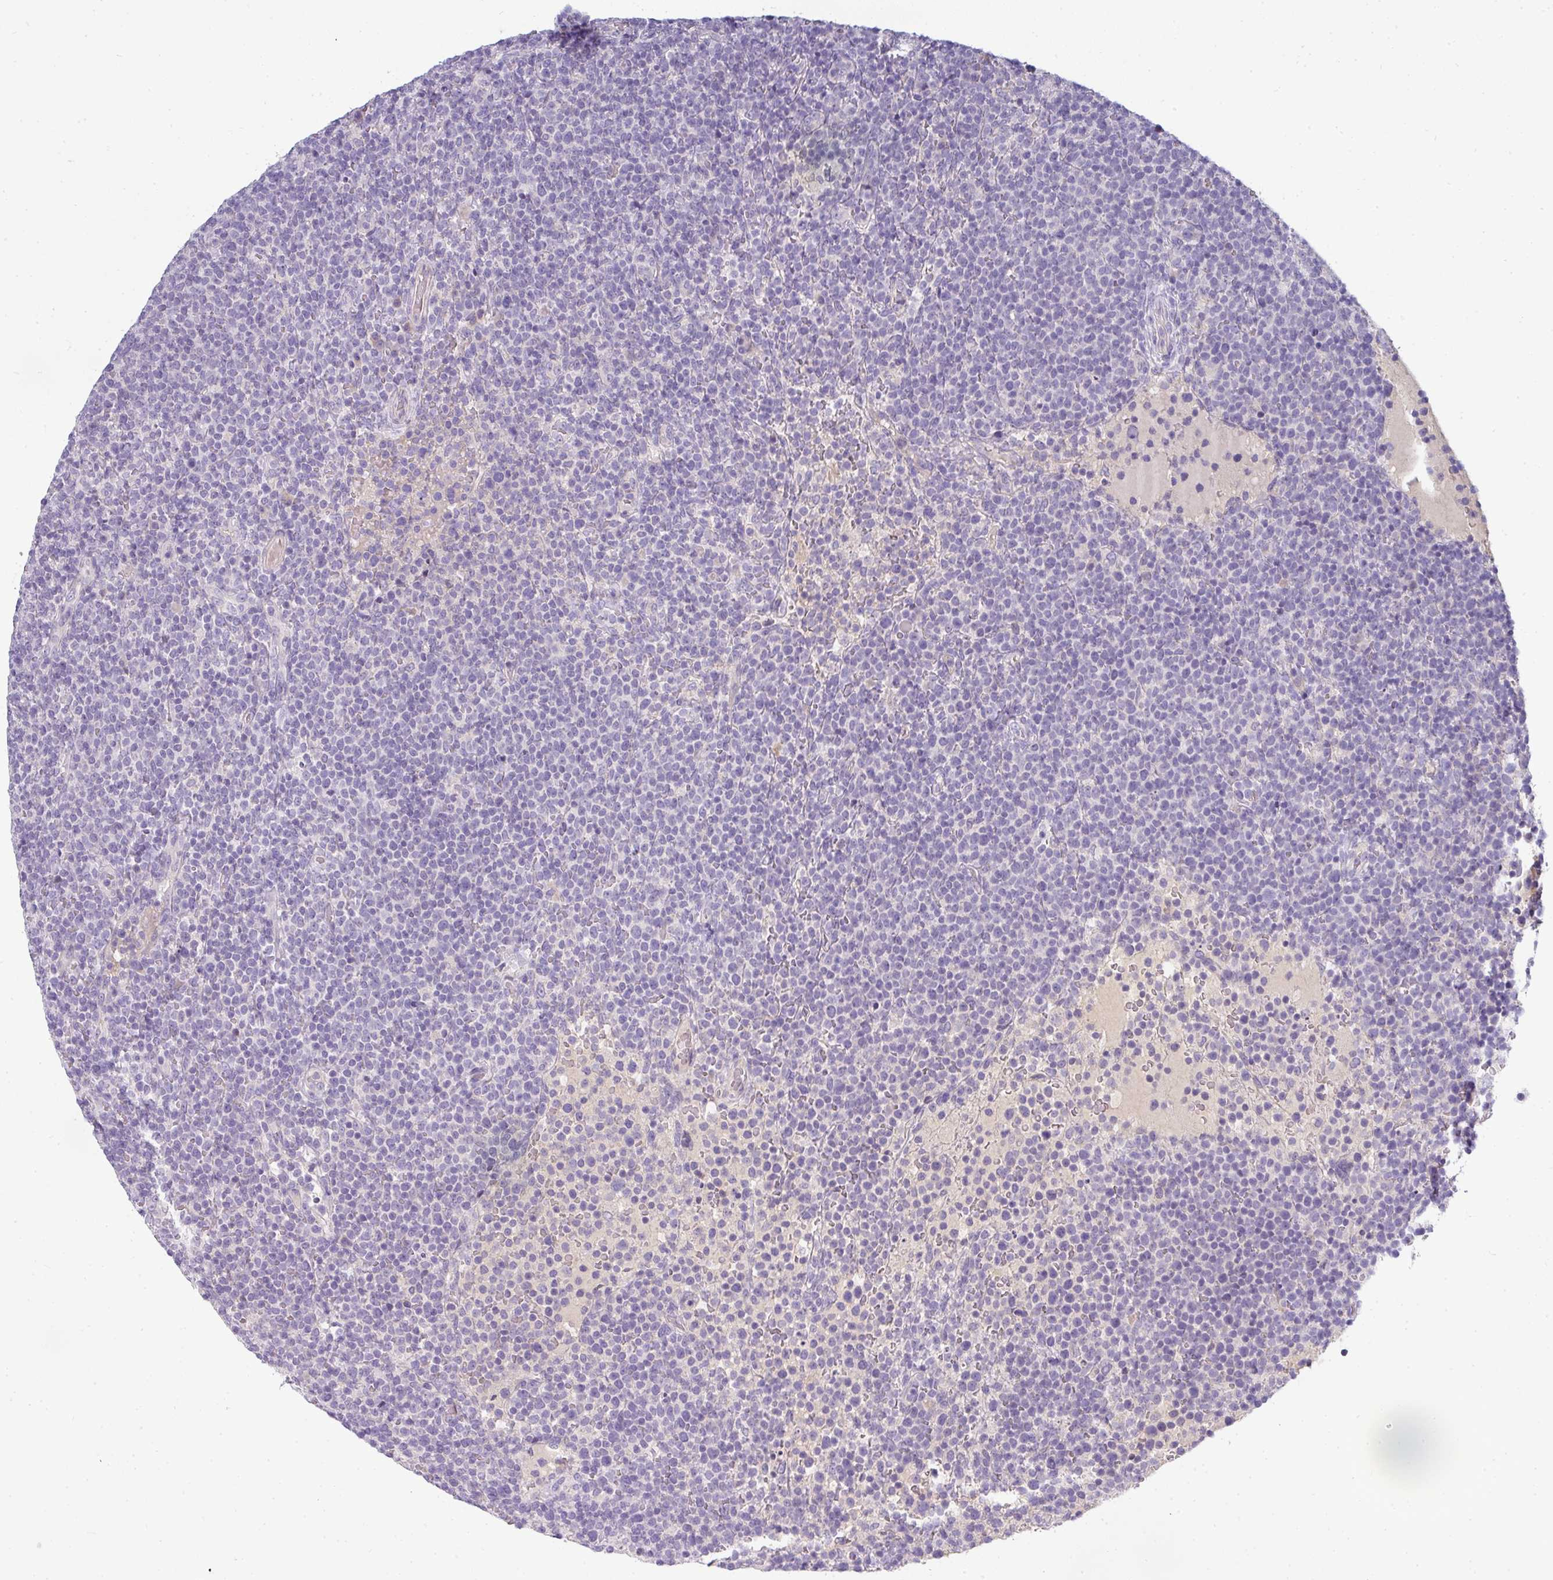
{"staining": {"intensity": "negative", "quantity": "none", "location": "none"}, "tissue": "lymphoma", "cell_type": "Tumor cells", "image_type": "cancer", "snomed": [{"axis": "morphology", "description": "Malignant lymphoma, non-Hodgkin's type, High grade"}, {"axis": "topography", "description": "Lymph node"}], "caption": "DAB (3,3'-diaminobenzidine) immunohistochemical staining of lymphoma shows no significant expression in tumor cells. Brightfield microscopy of immunohistochemistry stained with DAB (brown) and hematoxylin (blue), captured at high magnification.", "gene": "ASXL3", "patient": {"sex": "male", "age": 61}}